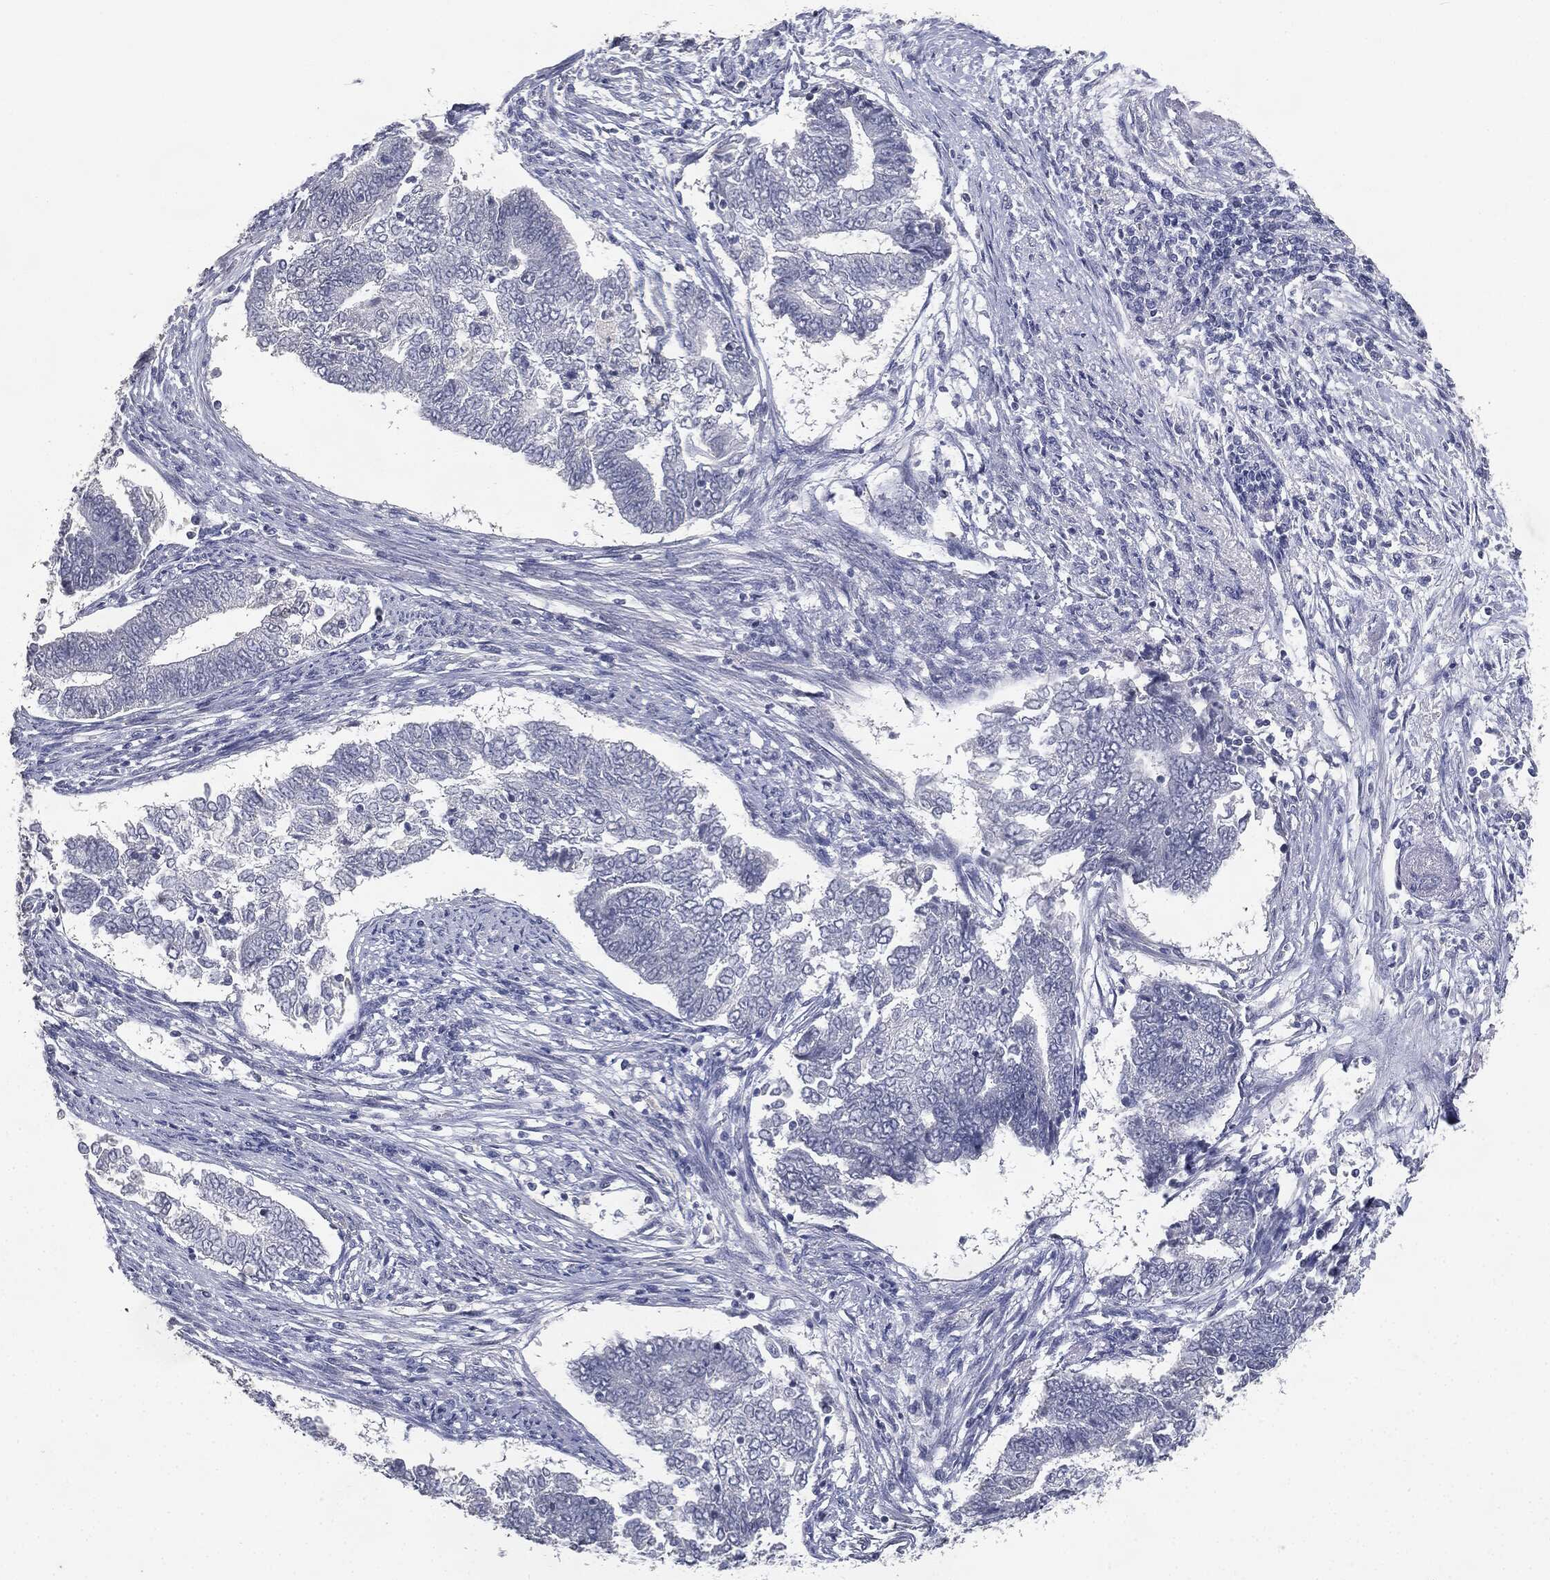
{"staining": {"intensity": "negative", "quantity": "none", "location": "none"}, "tissue": "endometrial cancer", "cell_type": "Tumor cells", "image_type": "cancer", "snomed": [{"axis": "morphology", "description": "Adenocarcinoma, NOS"}, {"axis": "topography", "description": "Endometrium"}], "caption": "A photomicrograph of endometrial cancer (adenocarcinoma) stained for a protein demonstrates no brown staining in tumor cells.", "gene": "SLC2A2", "patient": {"sex": "female", "age": 65}}